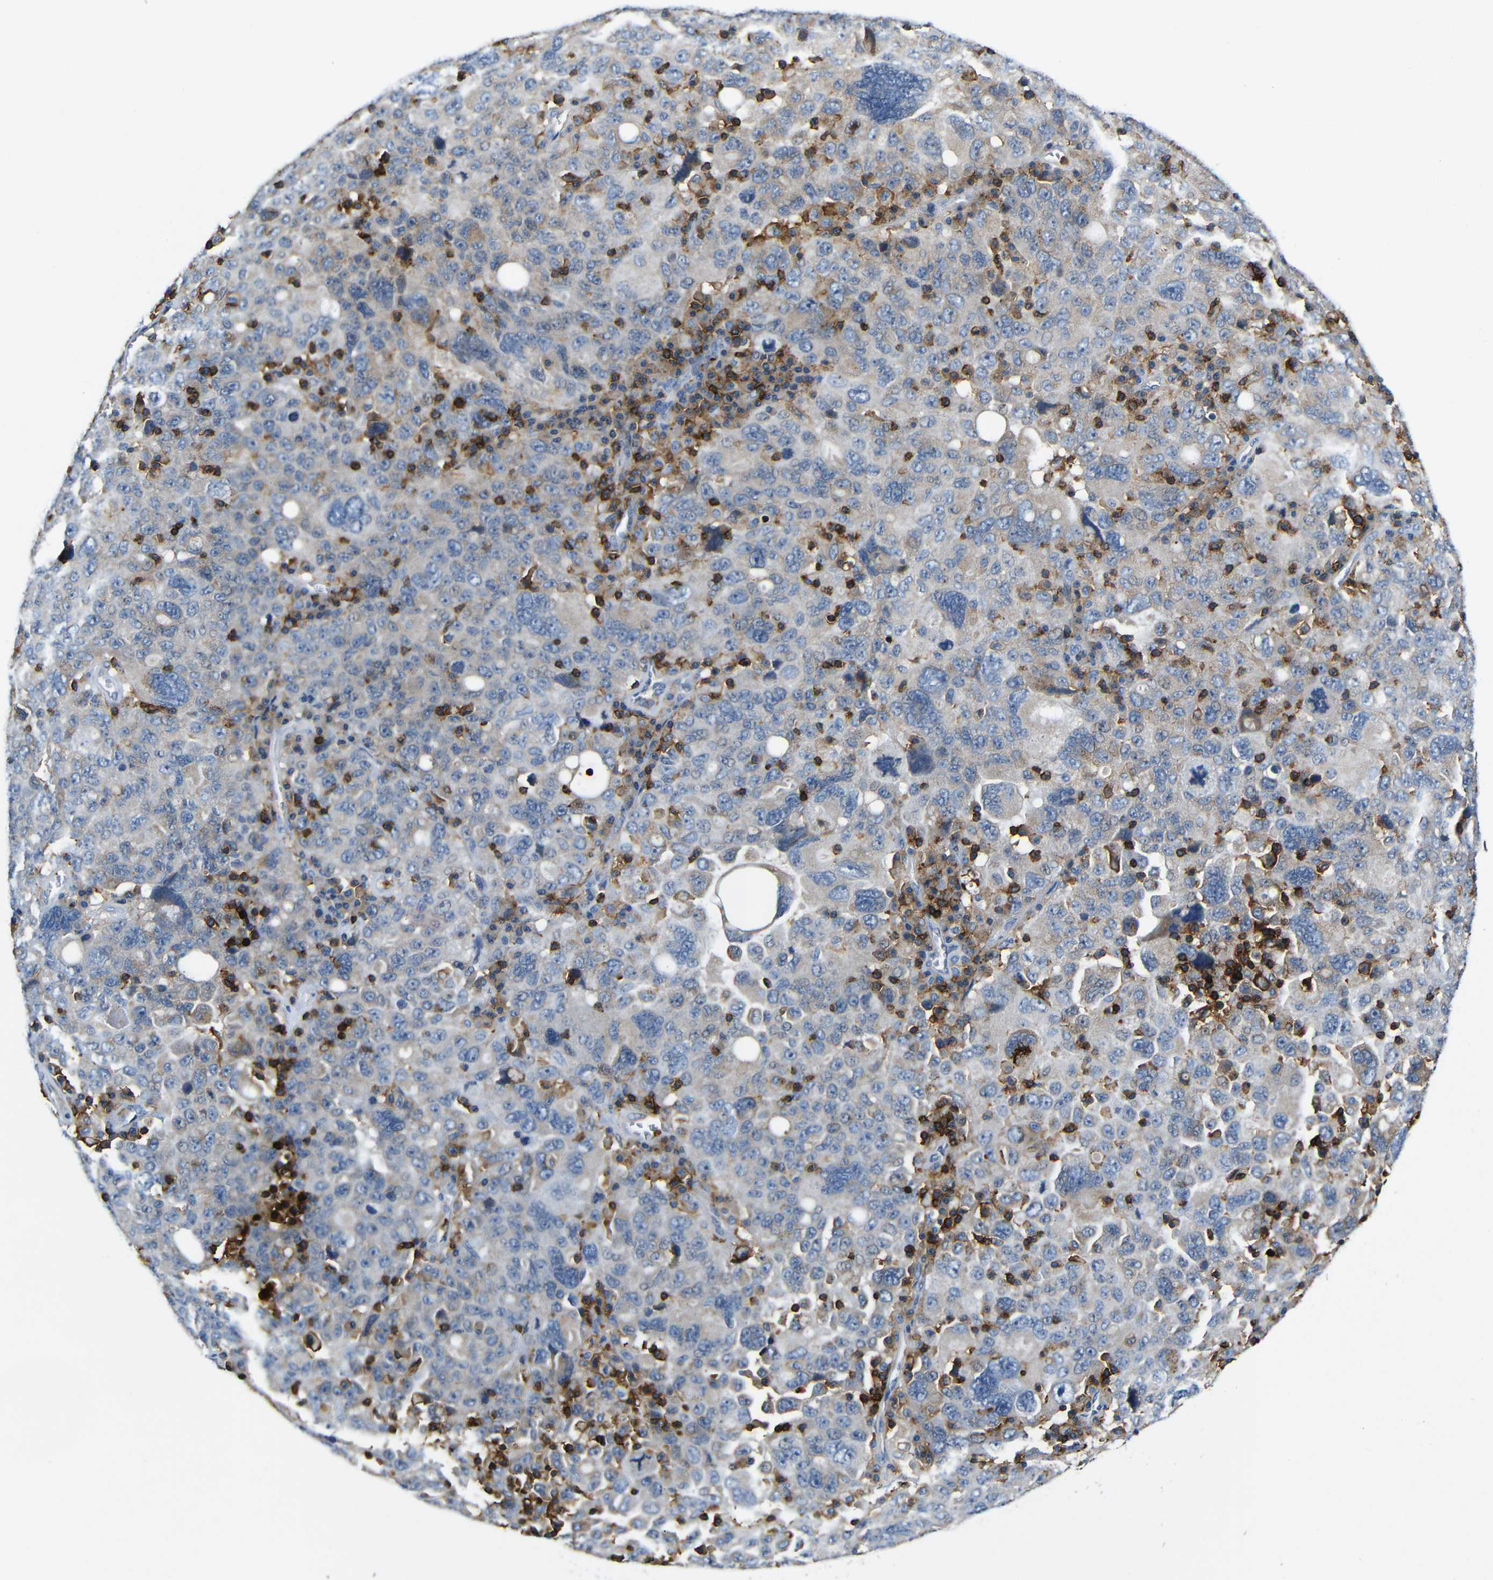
{"staining": {"intensity": "weak", "quantity": "25%-75%", "location": "cytoplasmic/membranous"}, "tissue": "ovarian cancer", "cell_type": "Tumor cells", "image_type": "cancer", "snomed": [{"axis": "morphology", "description": "Carcinoma, endometroid"}, {"axis": "topography", "description": "Ovary"}], "caption": "Protein expression analysis of human endometroid carcinoma (ovarian) reveals weak cytoplasmic/membranous positivity in about 25%-75% of tumor cells.", "gene": "P2RY12", "patient": {"sex": "female", "age": 62}}